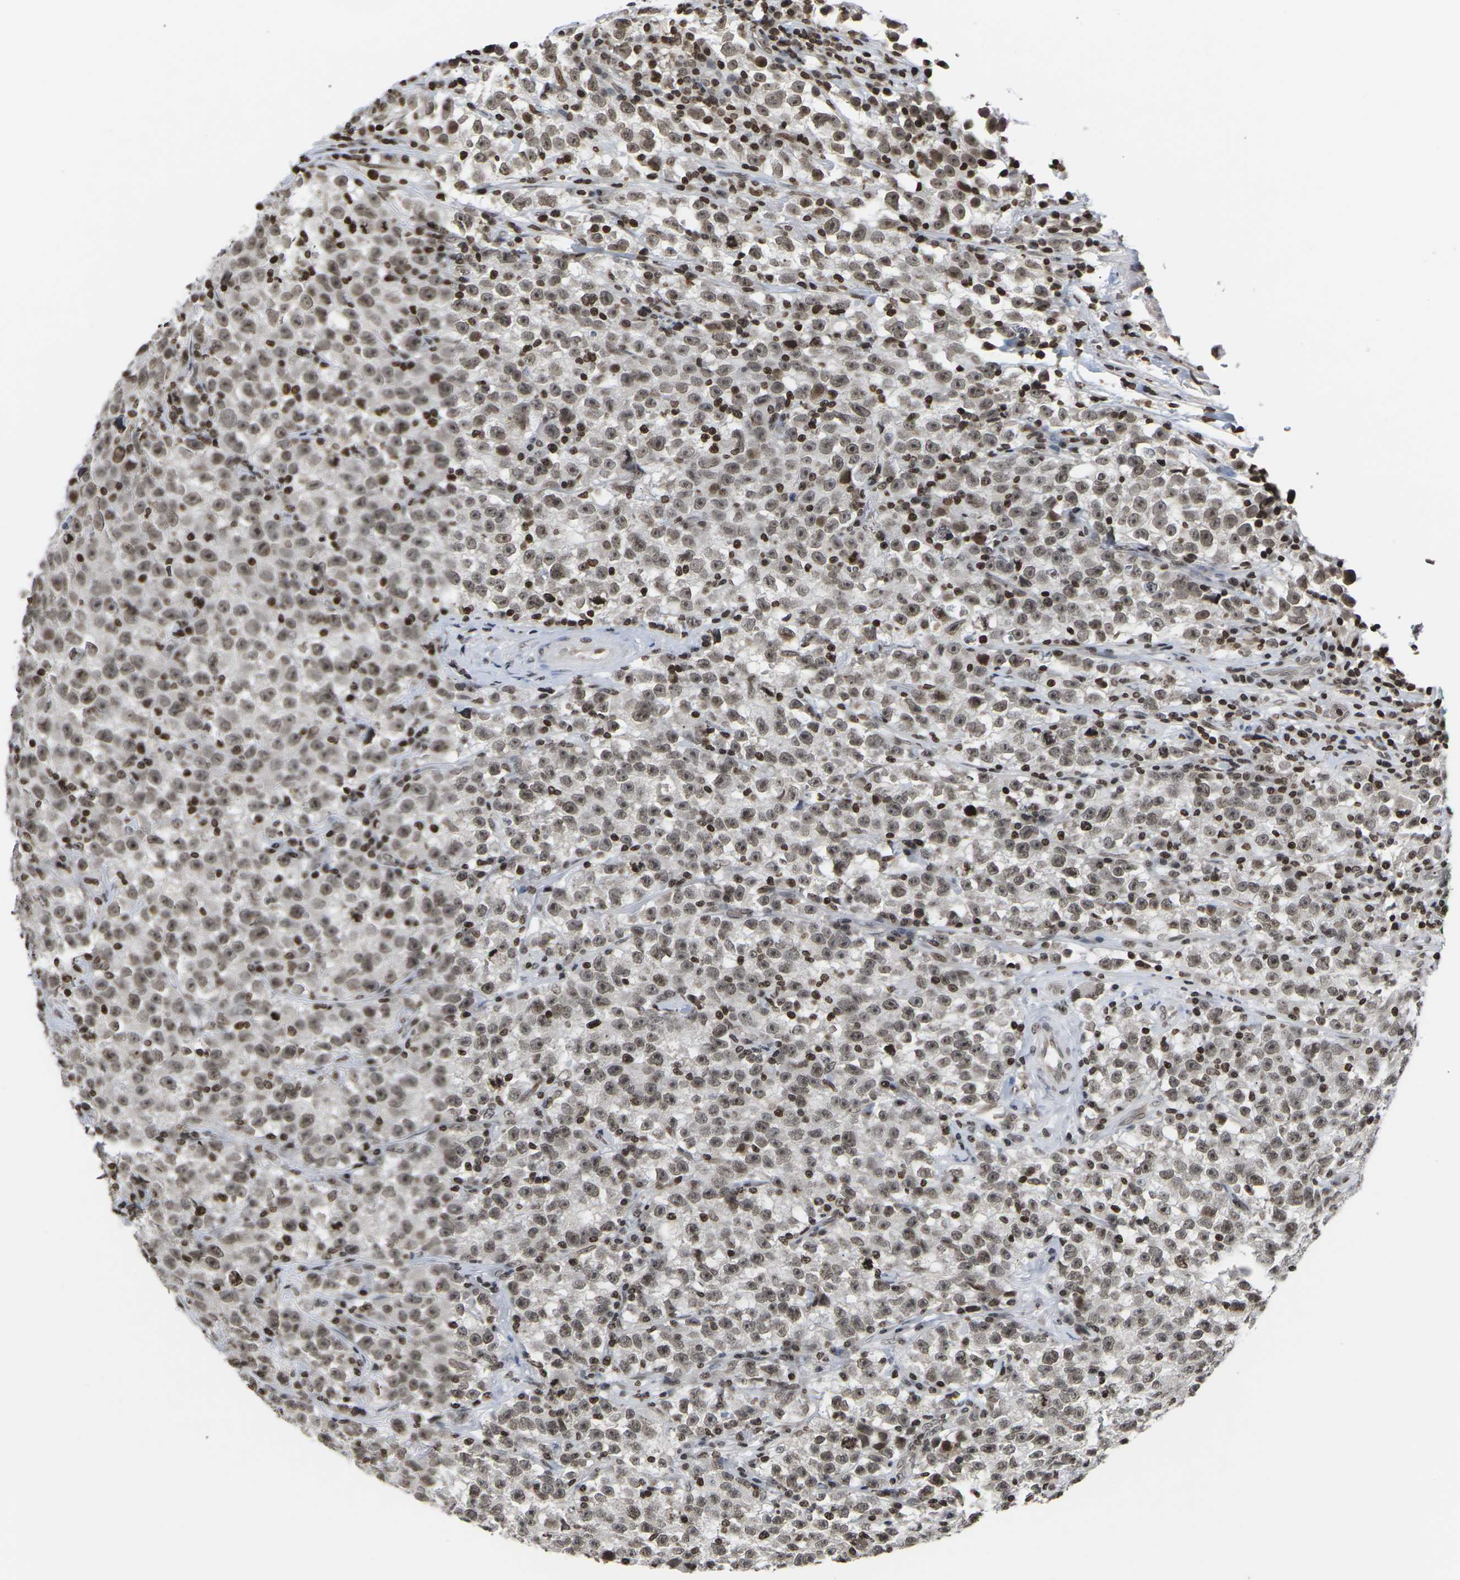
{"staining": {"intensity": "moderate", "quantity": ">75%", "location": "nuclear"}, "tissue": "testis cancer", "cell_type": "Tumor cells", "image_type": "cancer", "snomed": [{"axis": "morphology", "description": "Seminoma, NOS"}, {"axis": "topography", "description": "Testis"}], "caption": "Human testis cancer stained for a protein (brown) displays moderate nuclear positive expression in approximately >75% of tumor cells.", "gene": "ETV5", "patient": {"sex": "male", "age": 22}}